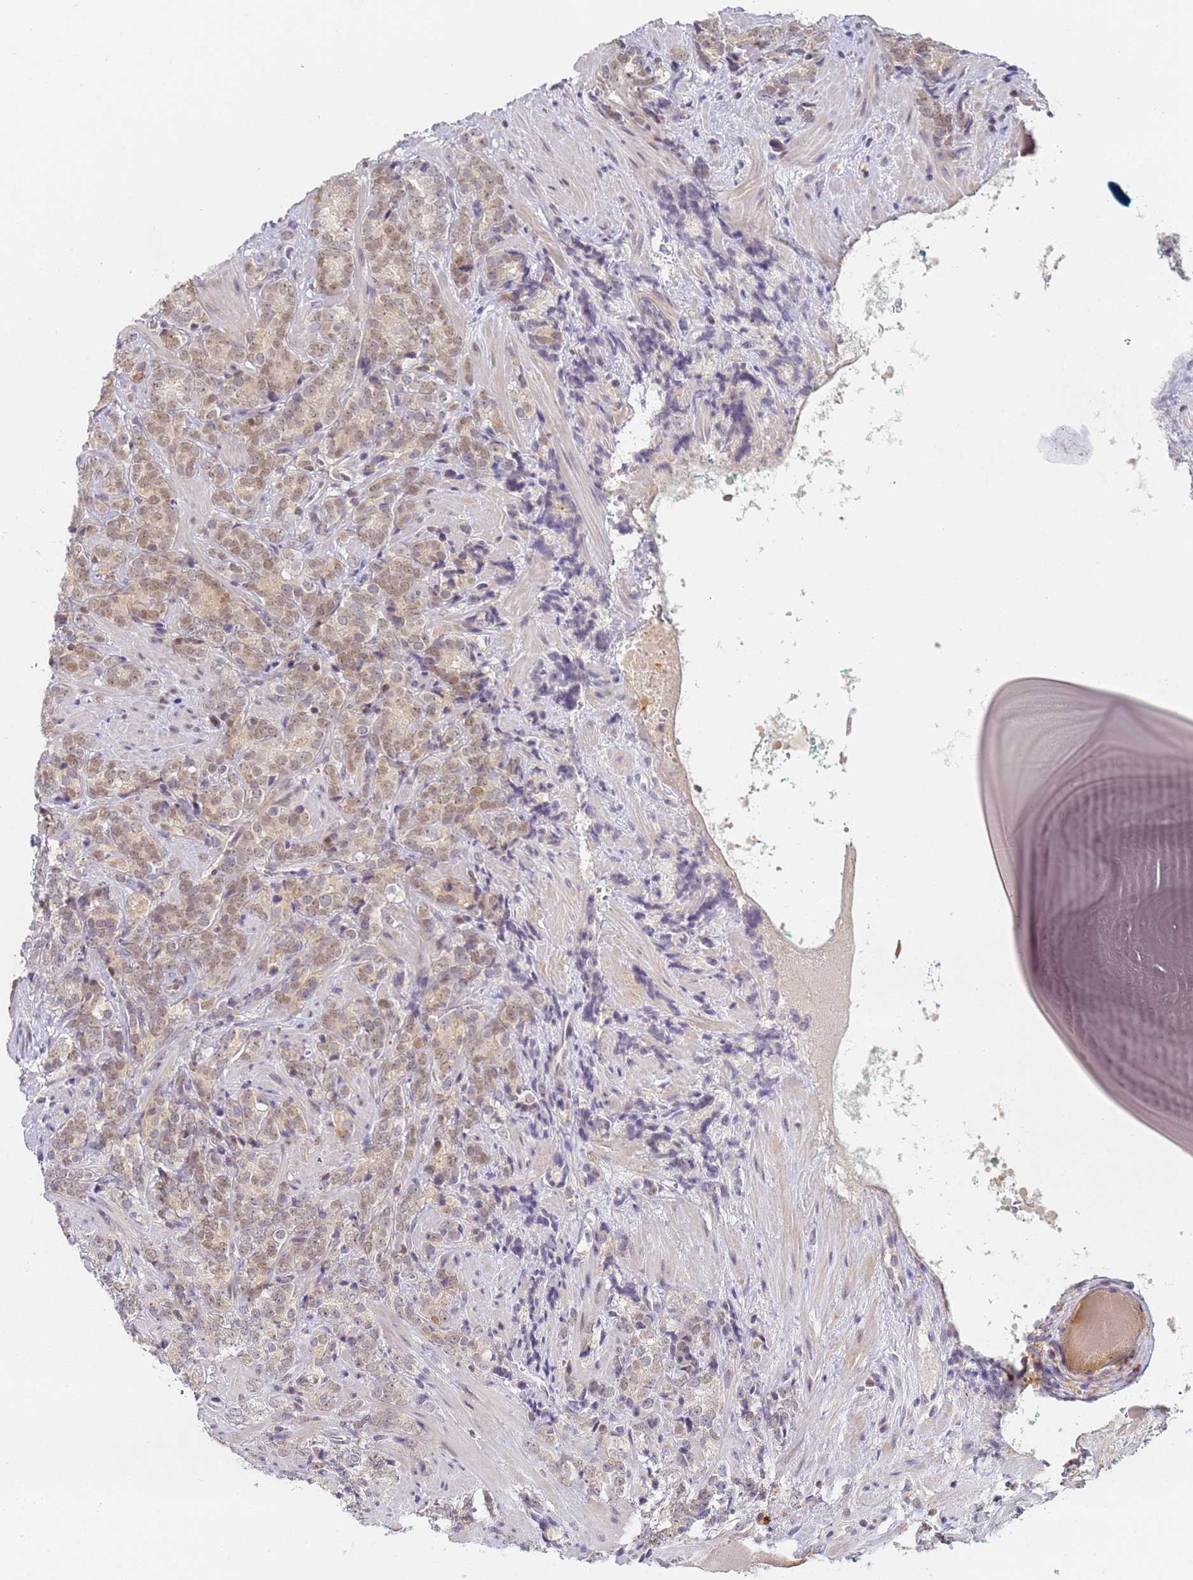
{"staining": {"intensity": "weak", "quantity": ">75%", "location": "nuclear"}, "tissue": "prostate cancer", "cell_type": "Tumor cells", "image_type": "cancer", "snomed": [{"axis": "morphology", "description": "Adenocarcinoma, High grade"}, {"axis": "topography", "description": "Prostate"}], "caption": "The histopathology image displays a brown stain indicating the presence of a protein in the nuclear of tumor cells in prostate cancer (adenocarcinoma (high-grade)).", "gene": "HMCES", "patient": {"sex": "male", "age": 64}}